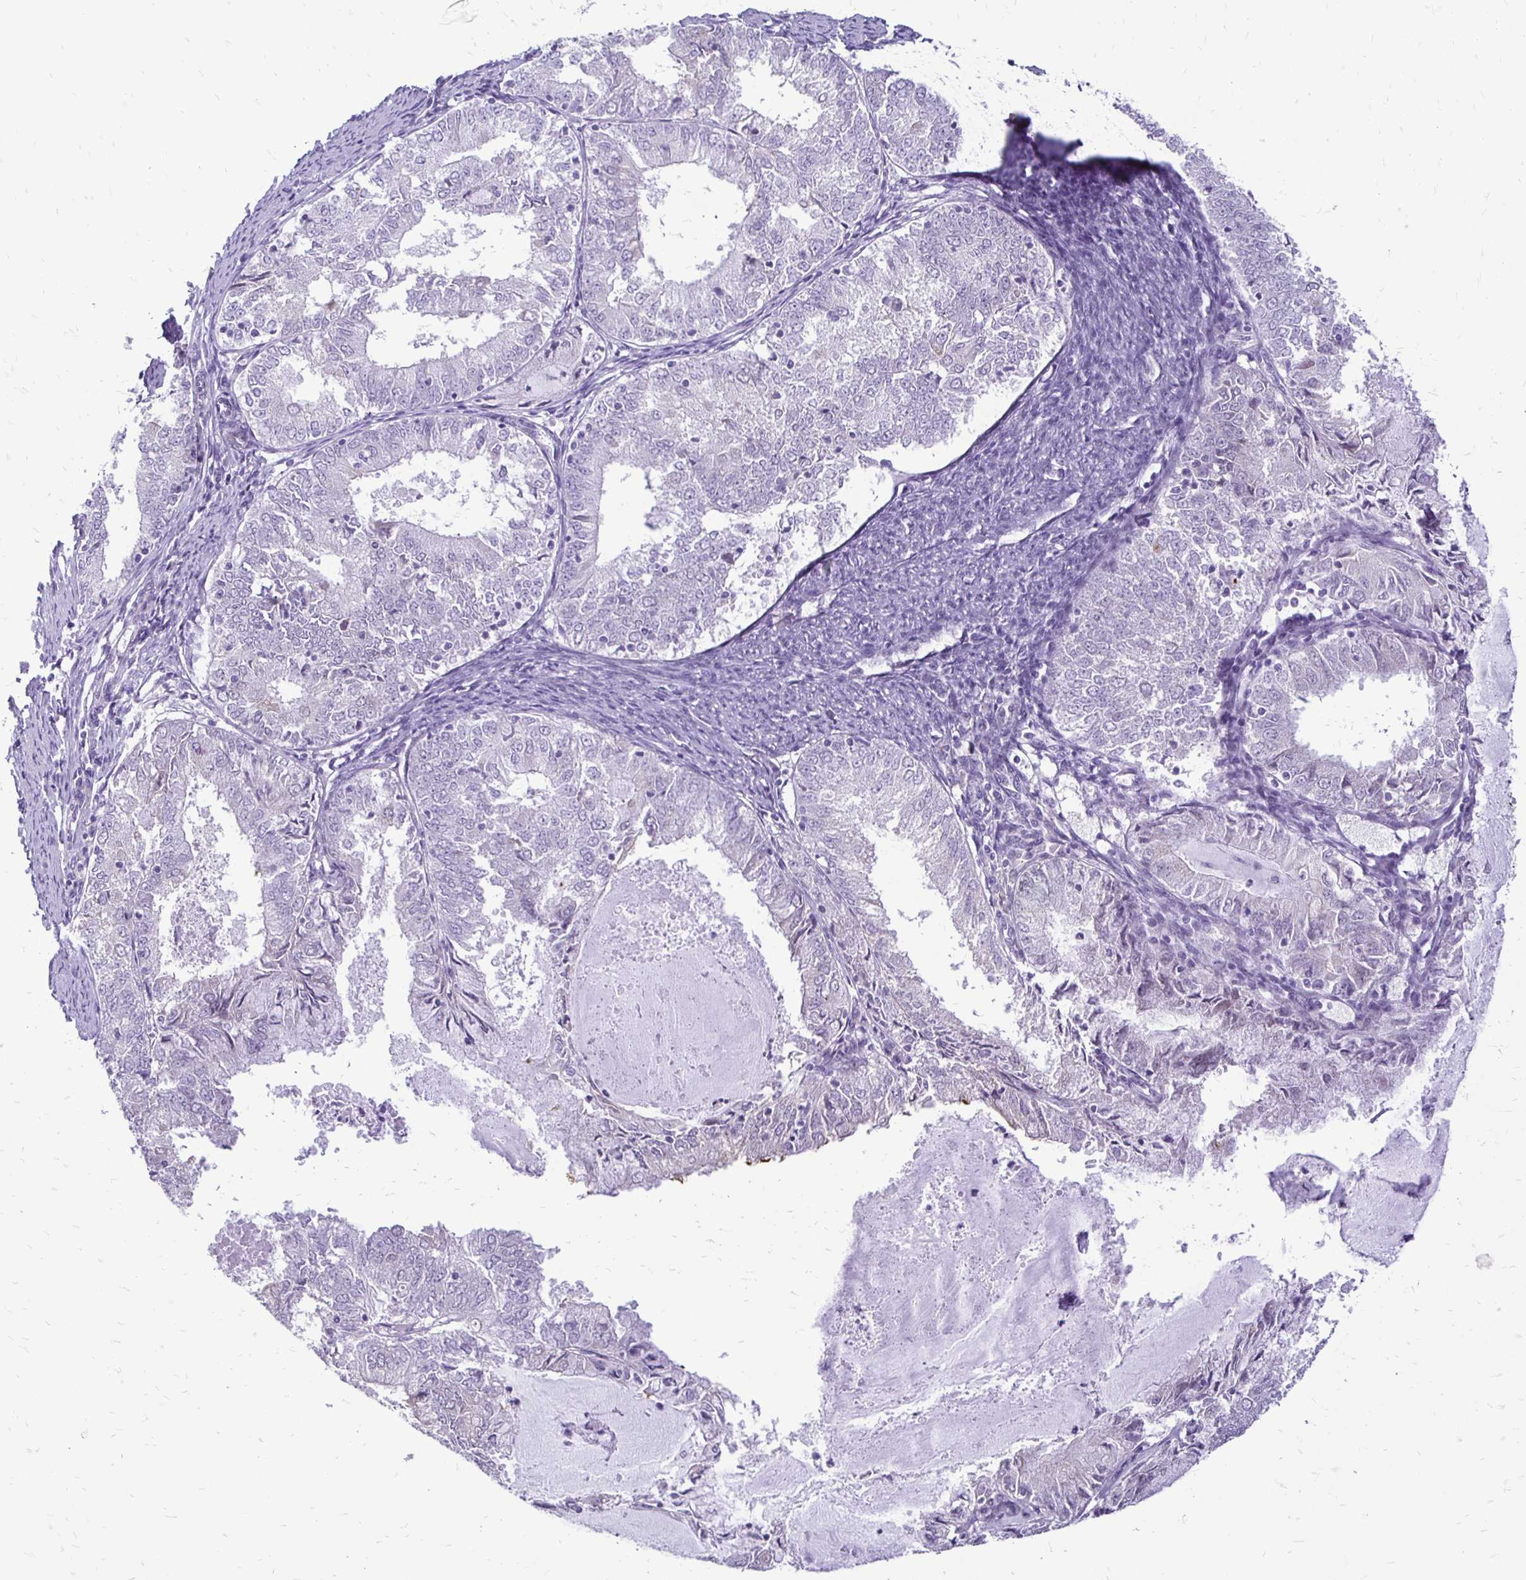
{"staining": {"intensity": "negative", "quantity": "none", "location": "none"}, "tissue": "endometrial cancer", "cell_type": "Tumor cells", "image_type": "cancer", "snomed": [{"axis": "morphology", "description": "Adenocarcinoma, NOS"}, {"axis": "topography", "description": "Endometrium"}], "caption": "There is no significant expression in tumor cells of endometrial adenocarcinoma.", "gene": "EPYC", "patient": {"sex": "female", "age": 57}}